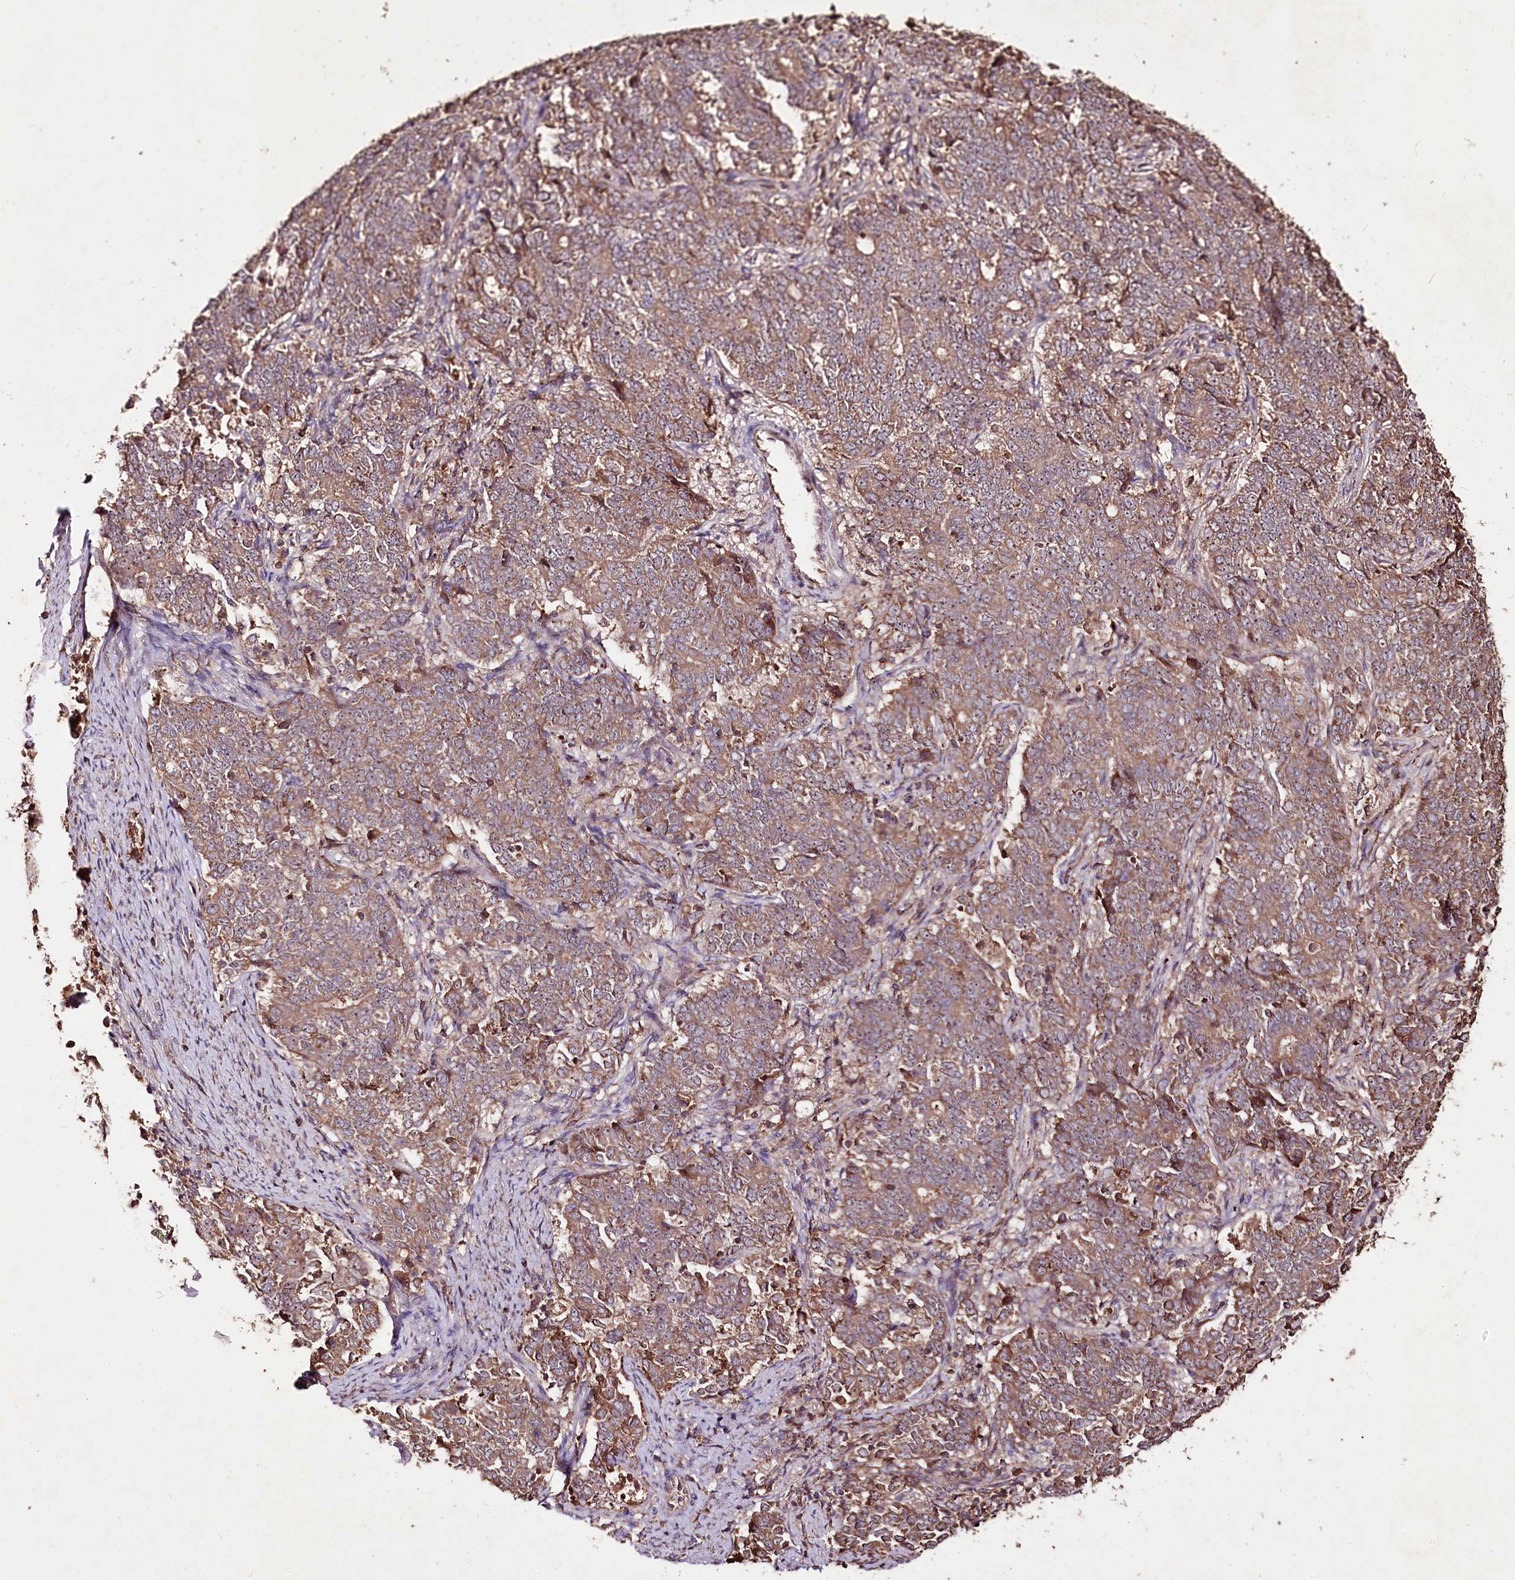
{"staining": {"intensity": "moderate", "quantity": ">75%", "location": "cytoplasmic/membranous"}, "tissue": "endometrial cancer", "cell_type": "Tumor cells", "image_type": "cancer", "snomed": [{"axis": "morphology", "description": "Adenocarcinoma, NOS"}, {"axis": "topography", "description": "Endometrium"}], "caption": "Endometrial adenocarcinoma stained with immunohistochemistry shows moderate cytoplasmic/membranous expression in approximately >75% of tumor cells.", "gene": "FAM53B", "patient": {"sex": "female", "age": 80}}